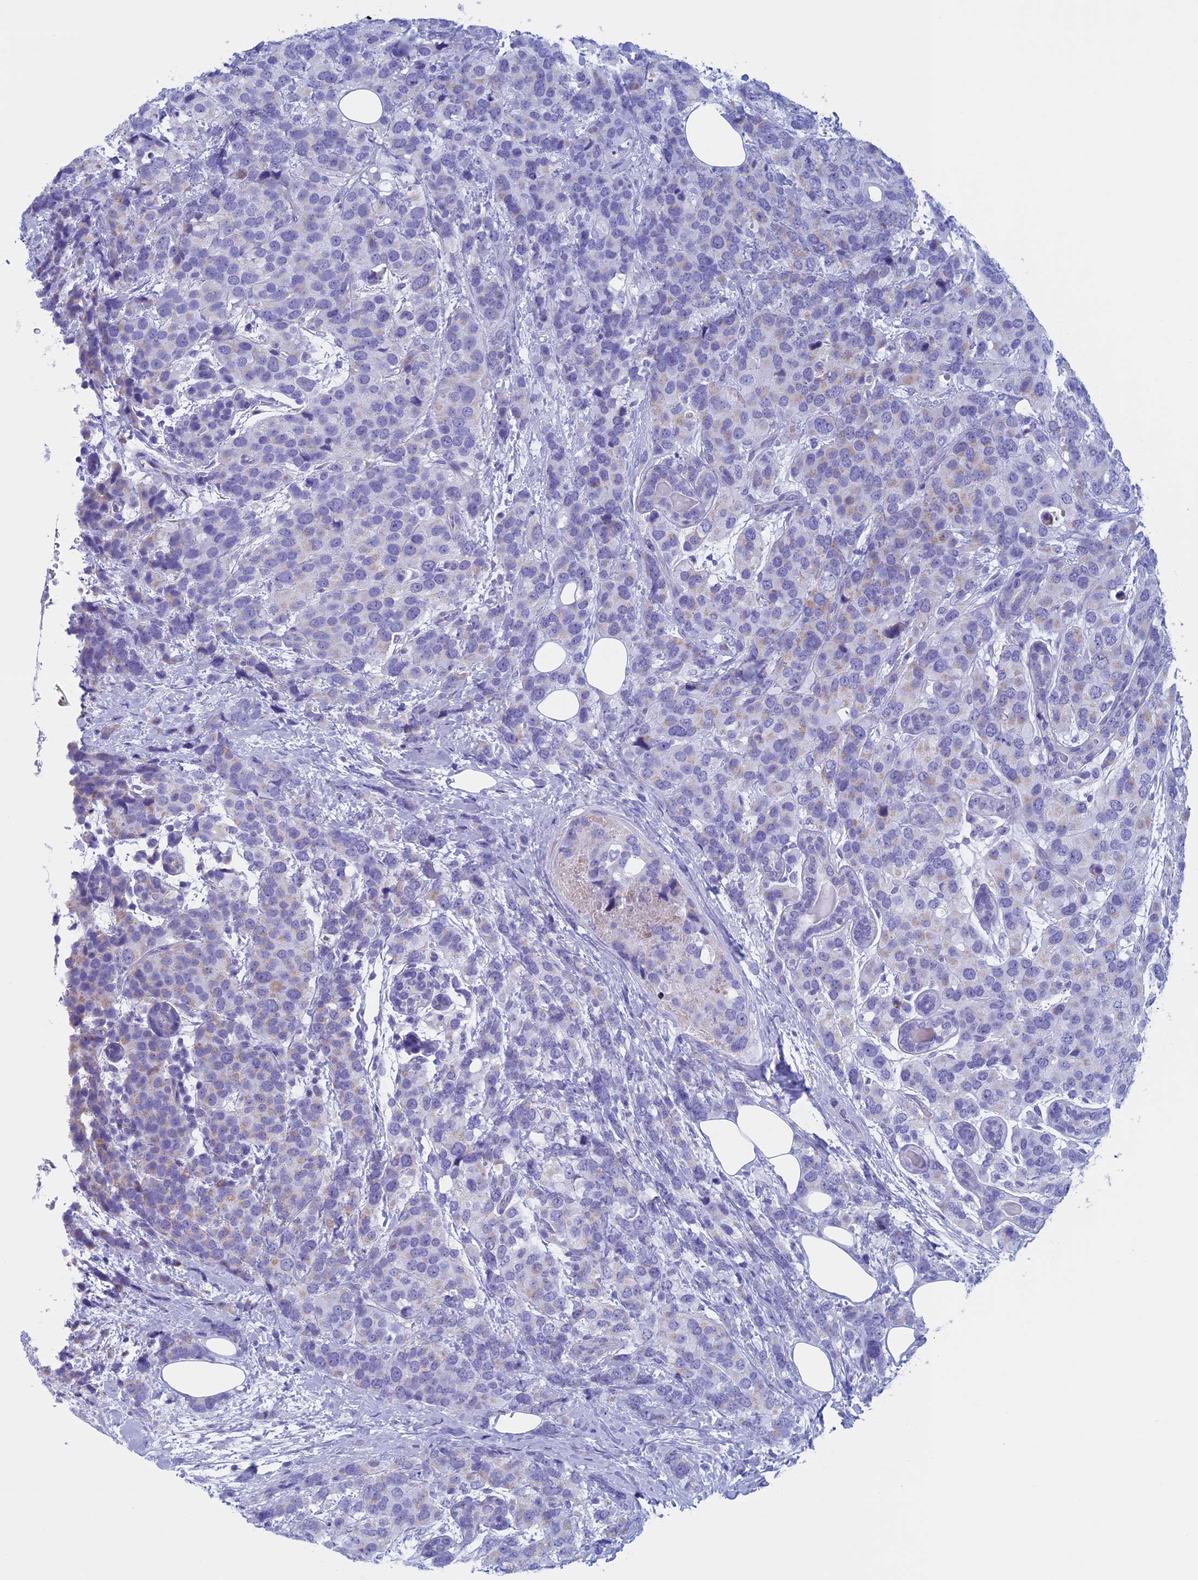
{"staining": {"intensity": "negative", "quantity": "none", "location": "none"}, "tissue": "breast cancer", "cell_type": "Tumor cells", "image_type": "cancer", "snomed": [{"axis": "morphology", "description": "Lobular carcinoma"}, {"axis": "topography", "description": "Breast"}], "caption": "Immunohistochemistry (IHC) of human lobular carcinoma (breast) demonstrates no expression in tumor cells.", "gene": "NDUFB9", "patient": {"sex": "female", "age": 59}}